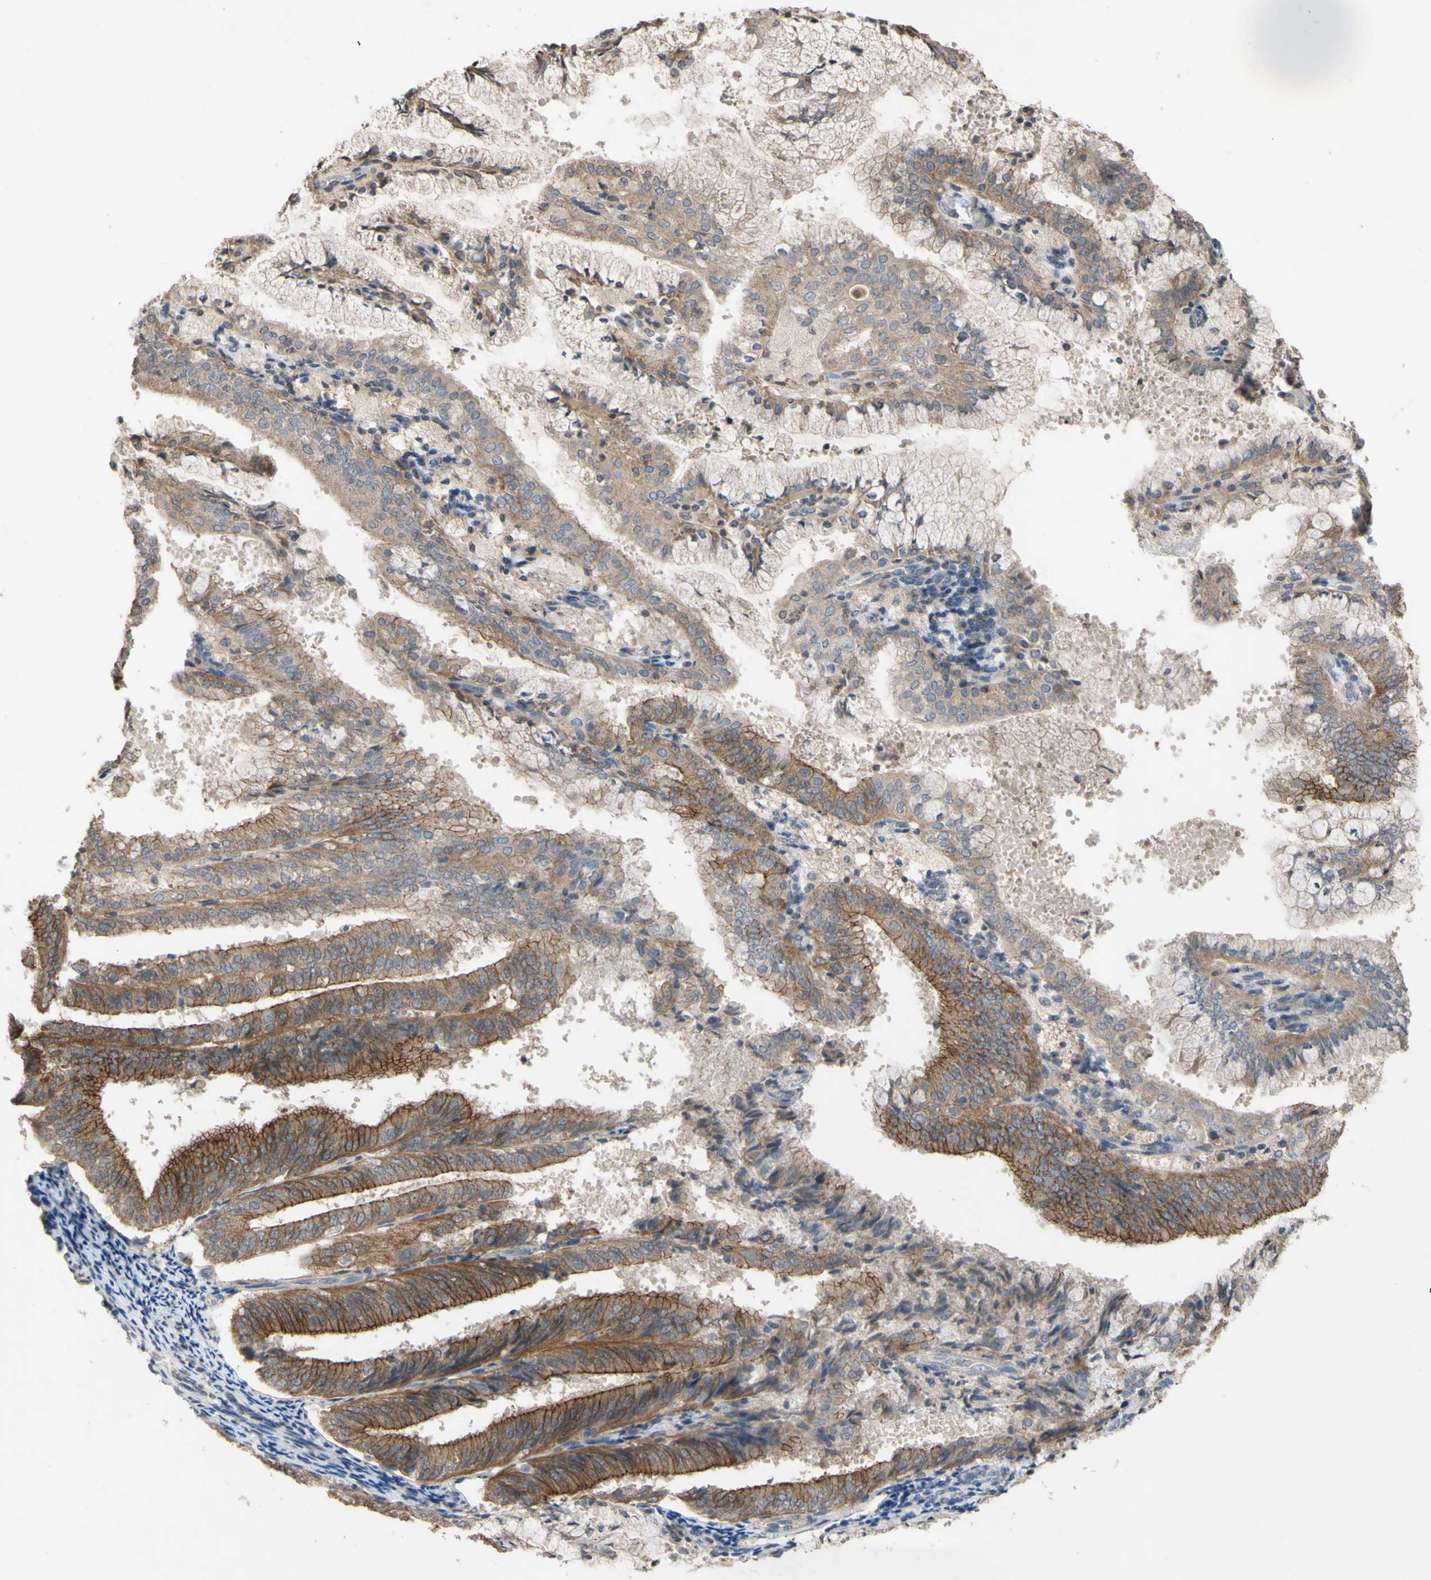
{"staining": {"intensity": "moderate", "quantity": ">75%", "location": "cytoplasmic/membranous"}, "tissue": "endometrial cancer", "cell_type": "Tumor cells", "image_type": "cancer", "snomed": [{"axis": "morphology", "description": "Adenocarcinoma, NOS"}, {"axis": "topography", "description": "Endometrium"}], "caption": "The image demonstrates staining of adenocarcinoma (endometrial), revealing moderate cytoplasmic/membranous protein expression (brown color) within tumor cells. (DAB IHC, brown staining for protein, blue staining for nuclei).", "gene": "NECTIN3", "patient": {"sex": "female", "age": 63}}